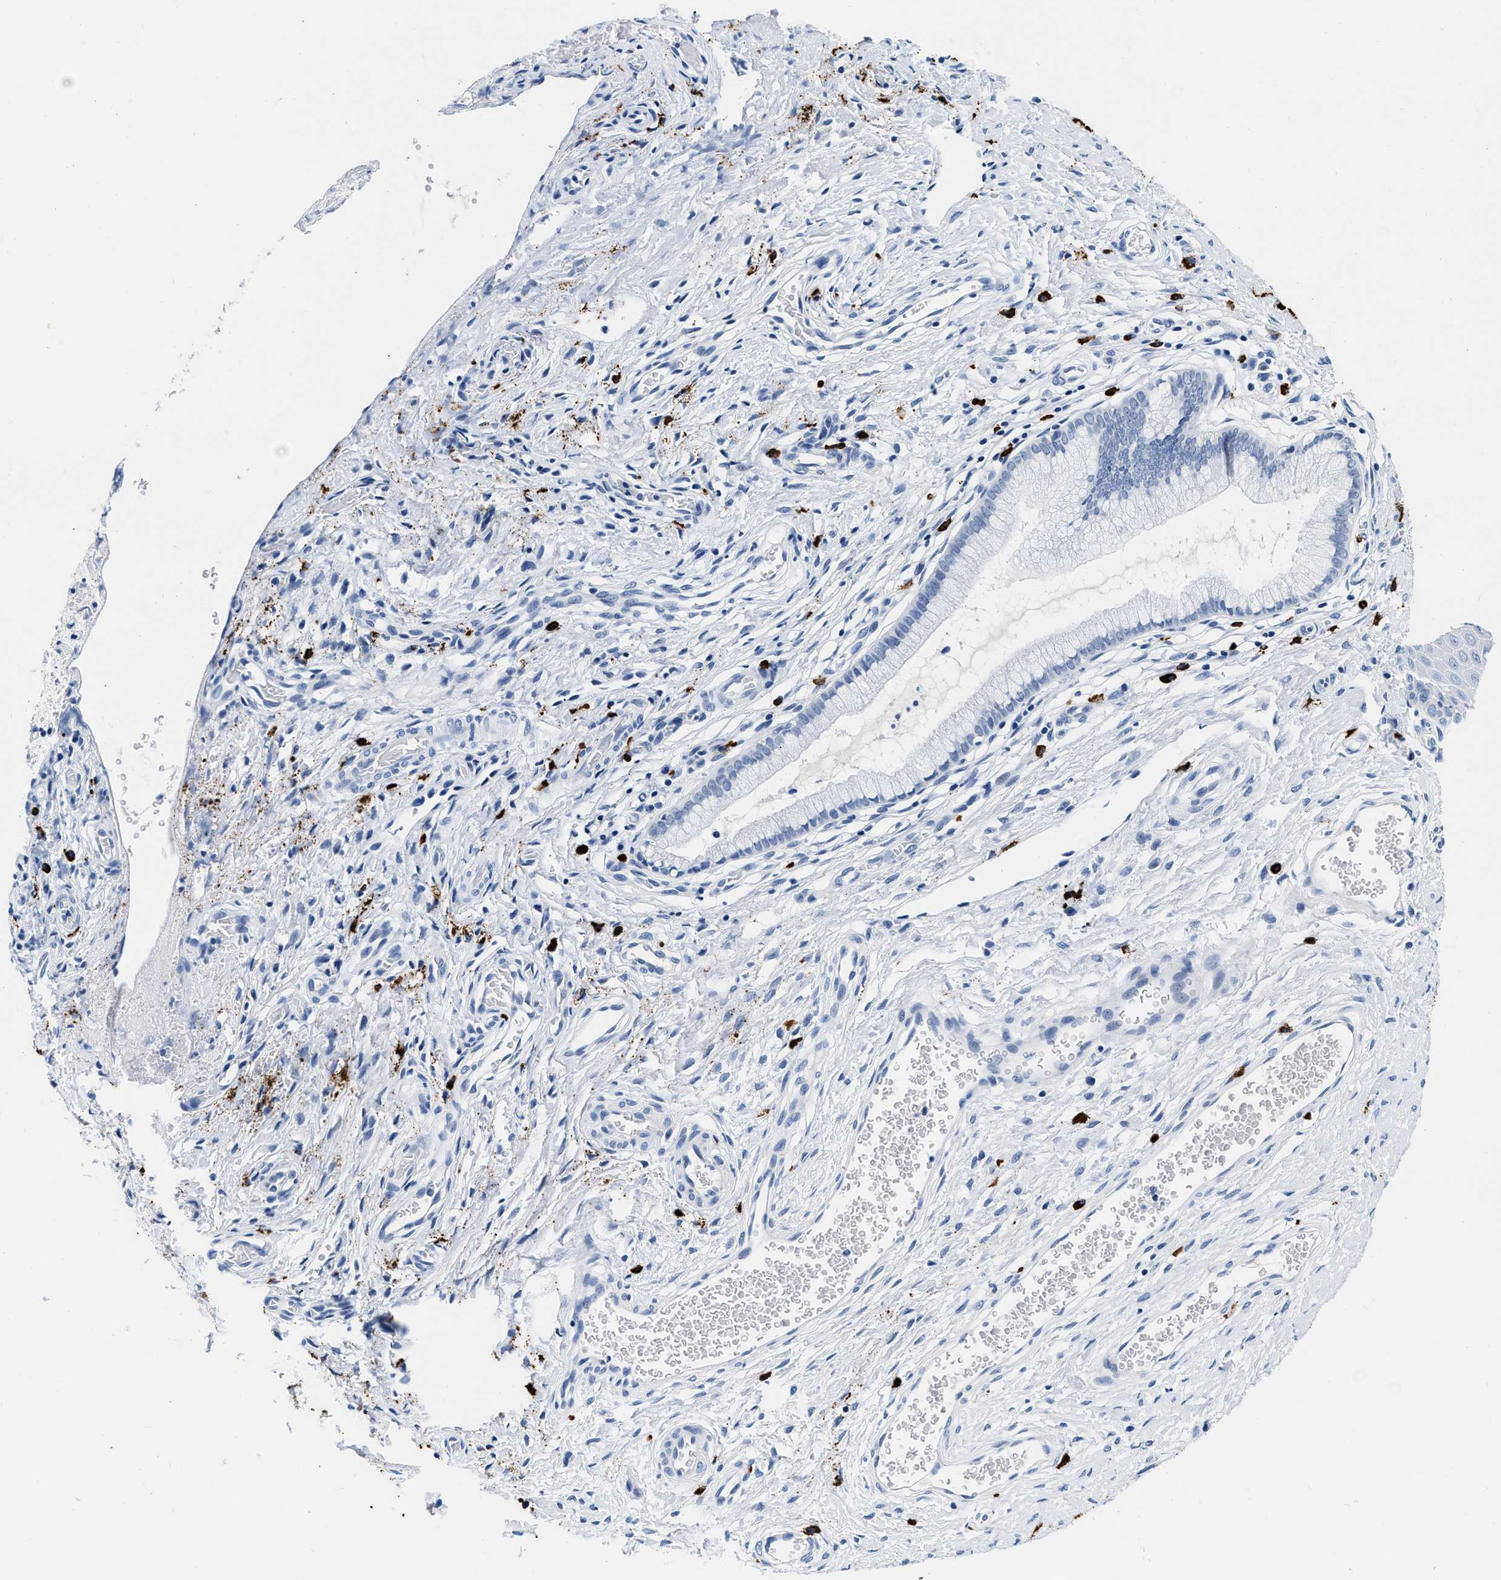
{"staining": {"intensity": "negative", "quantity": "none", "location": "none"}, "tissue": "cervix", "cell_type": "Glandular cells", "image_type": "normal", "snomed": [{"axis": "morphology", "description": "Normal tissue, NOS"}, {"axis": "topography", "description": "Cervix"}], "caption": "This is a image of immunohistochemistry staining of unremarkable cervix, which shows no expression in glandular cells. (Brightfield microscopy of DAB (3,3'-diaminobenzidine) immunohistochemistry at high magnification).", "gene": "CER1", "patient": {"sex": "female", "age": 55}}